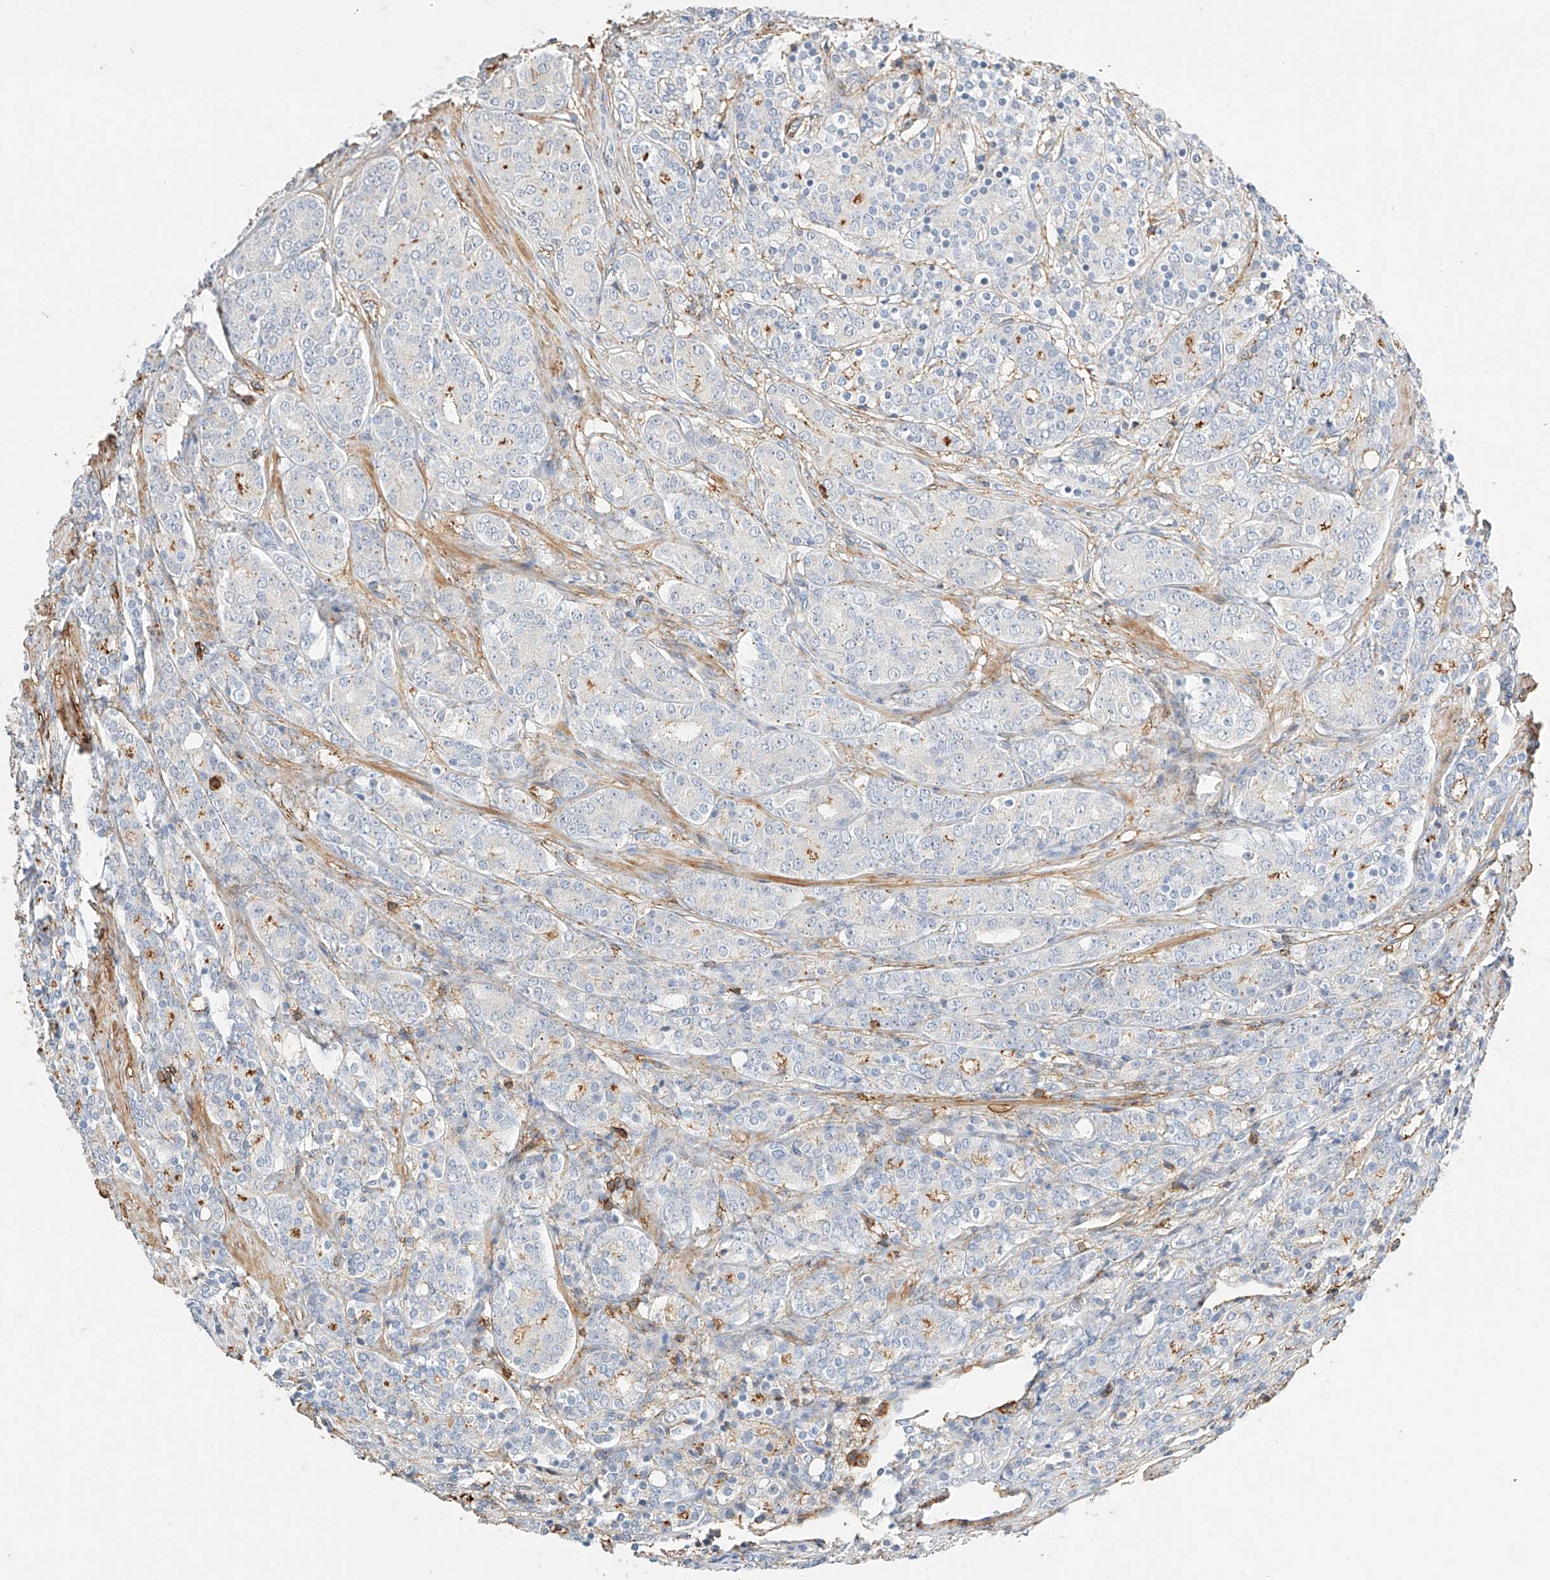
{"staining": {"intensity": "negative", "quantity": "none", "location": "none"}, "tissue": "prostate cancer", "cell_type": "Tumor cells", "image_type": "cancer", "snomed": [{"axis": "morphology", "description": "Adenocarcinoma, High grade"}, {"axis": "topography", "description": "Prostate"}], "caption": "Prostate cancer stained for a protein using IHC reveals no staining tumor cells.", "gene": "WFS1", "patient": {"sex": "male", "age": 62}}